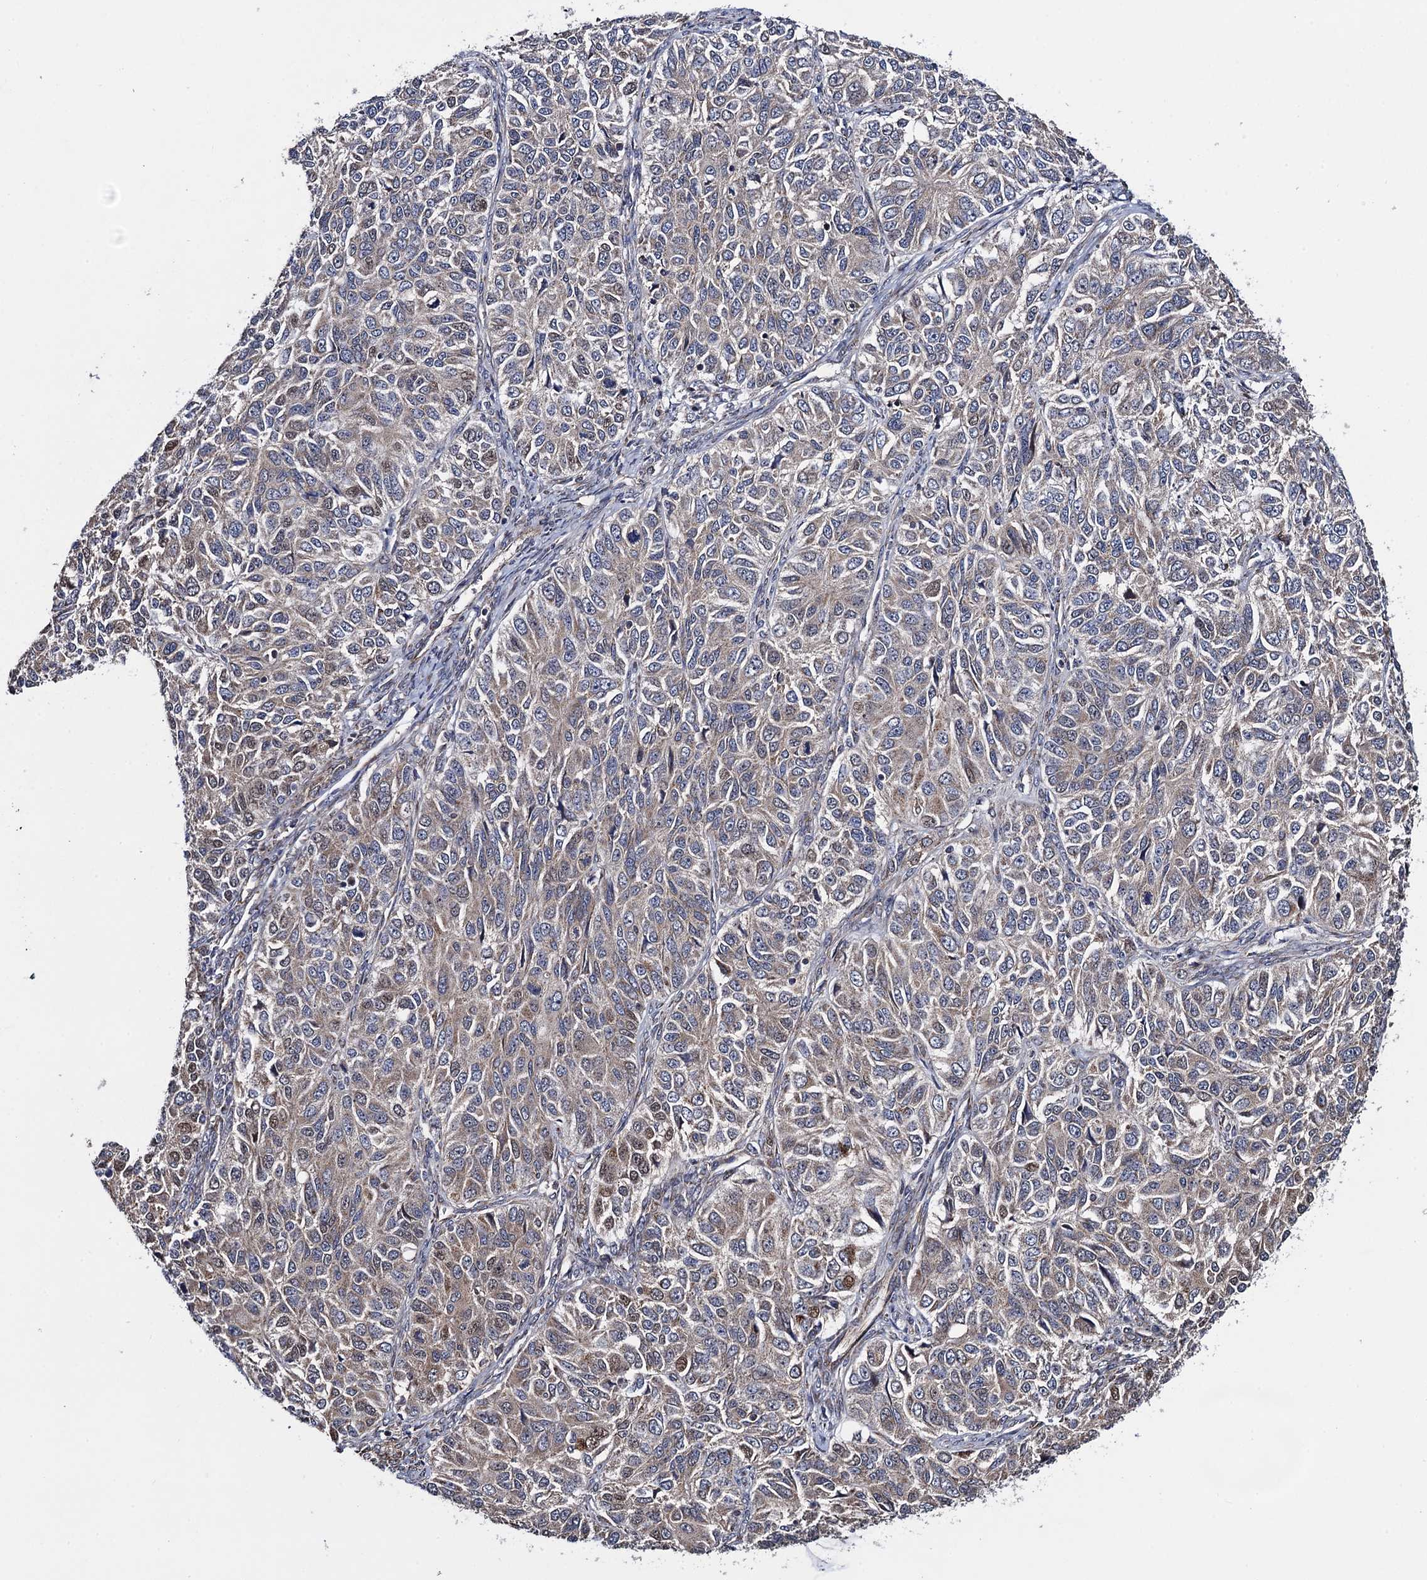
{"staining": {"intensity": "moderate", "quantity": "<25%", "location": "cytoplasmic/membranous,nuclear"}, "tissue": "ovarian cancer", "cell_type": "Tumor cells", "image_type": "cancer", "snomed": [{"axis": "morphology", "description": "Carcinoma, endometroid"}, {"axis": "topography", "description": "Ovary"}], "caption": "Protein expression analysis of endometroid carcinoma (ovarian) reveals moderate cytoplasmic/membranous and nuclear expression in approximately <25% of tumor cells. (Brightfield microscopy of DAB IHC at high magnification).", "gene": "HAUS1", "patient": {"sex": "female", "age": 51}}